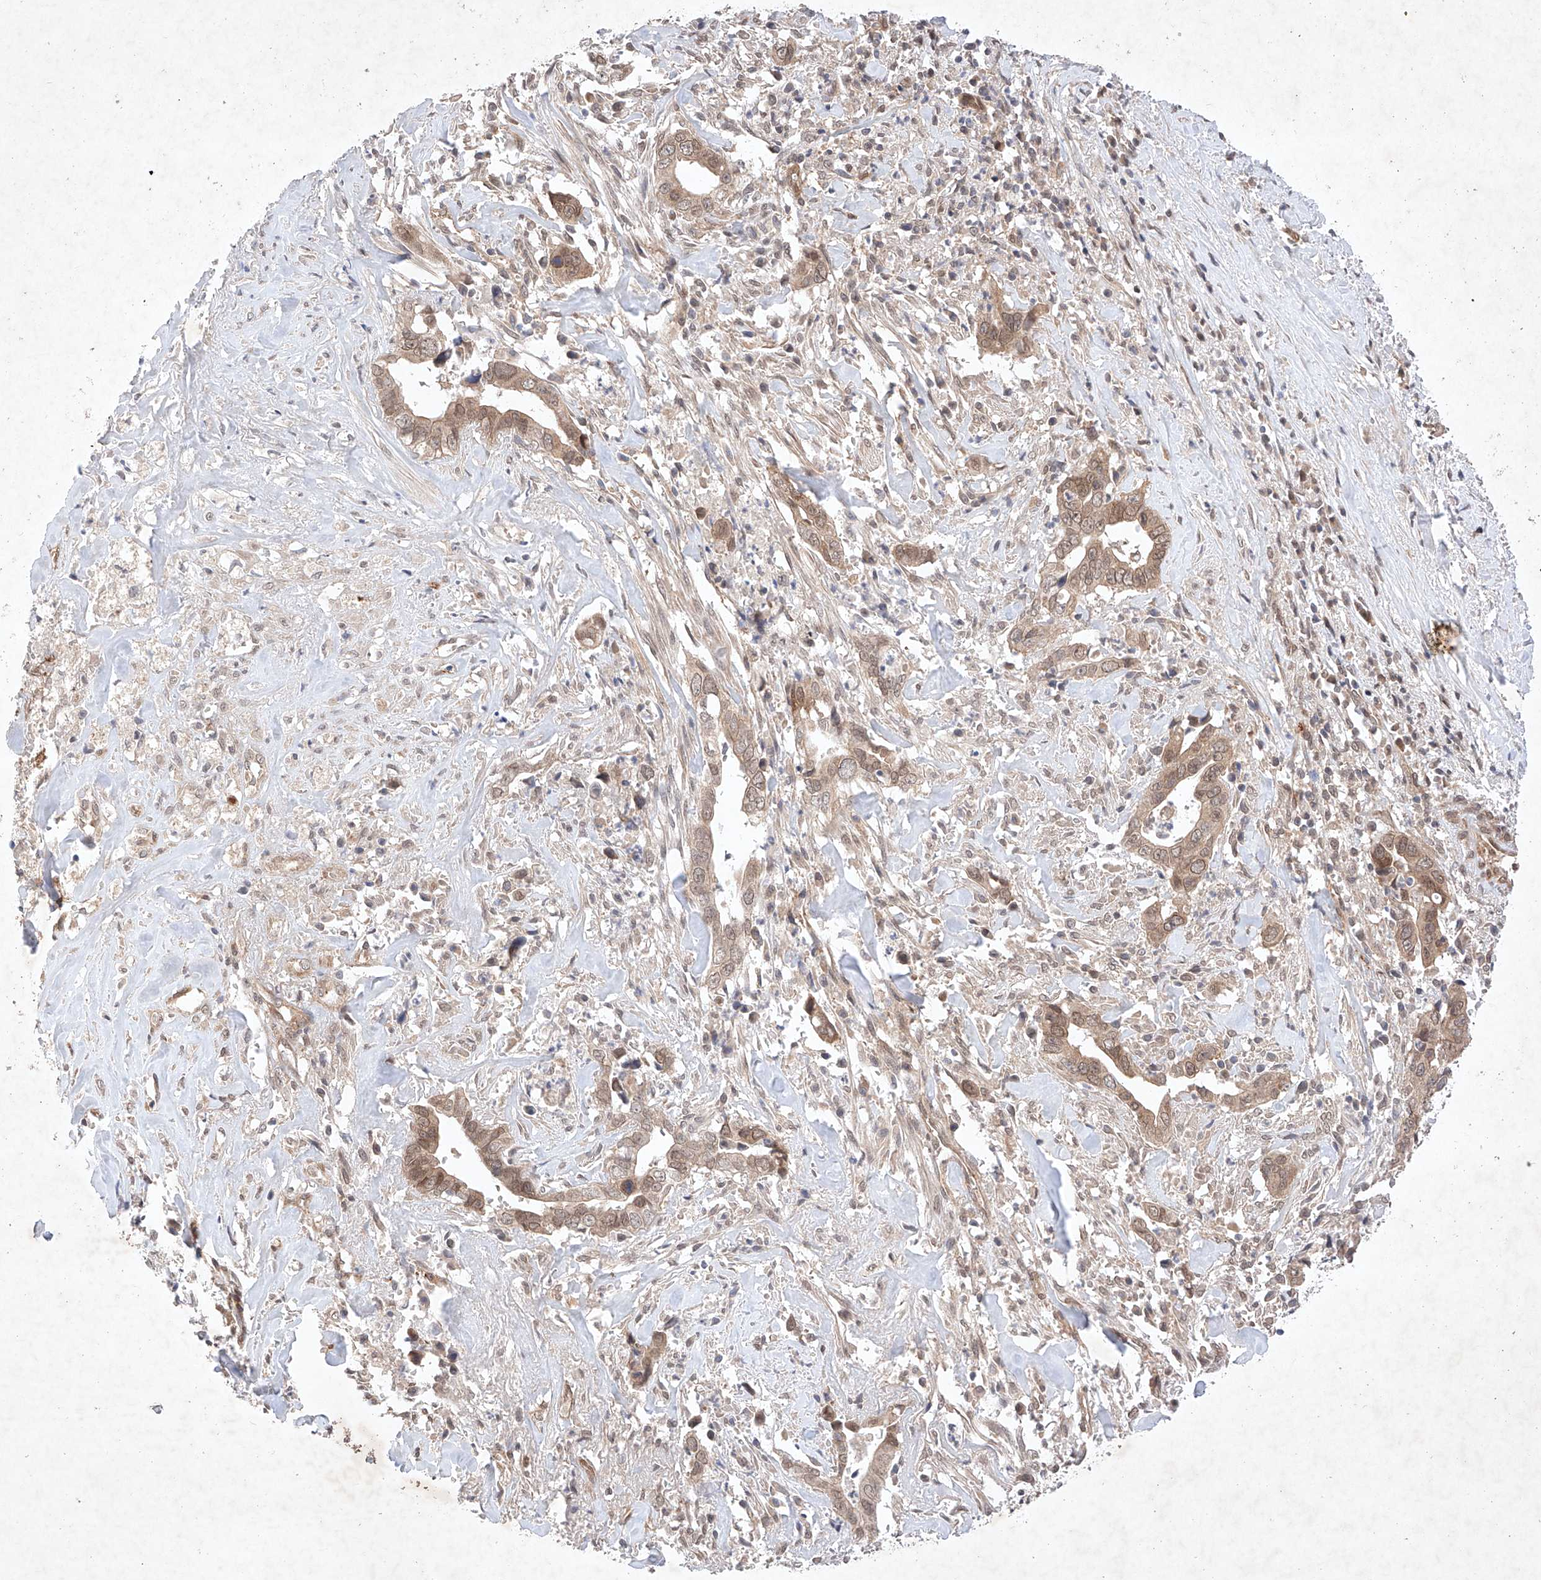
{"staining": {"intensity": "moderate", "quantity": ">75%", "location": "cytoplasmic/membranous,nuclear"}, "tissue": "liver cancer", "cell_type": "Tumor cells", "image_type": "cancer", "snomed": [{"axis": "morphology", "description": "Cholangiocarcinoma"}, {"axis": "topography", "description": "Liver"}], "caption": "Tumor cells show moderate cytoplasmic/membranous and nuclear expression in approximately >75% of cells in liver cancer (cholangiocarcinoma).", "gene": "ZNF124", "patient": {"sex": "female", "age": 79}}